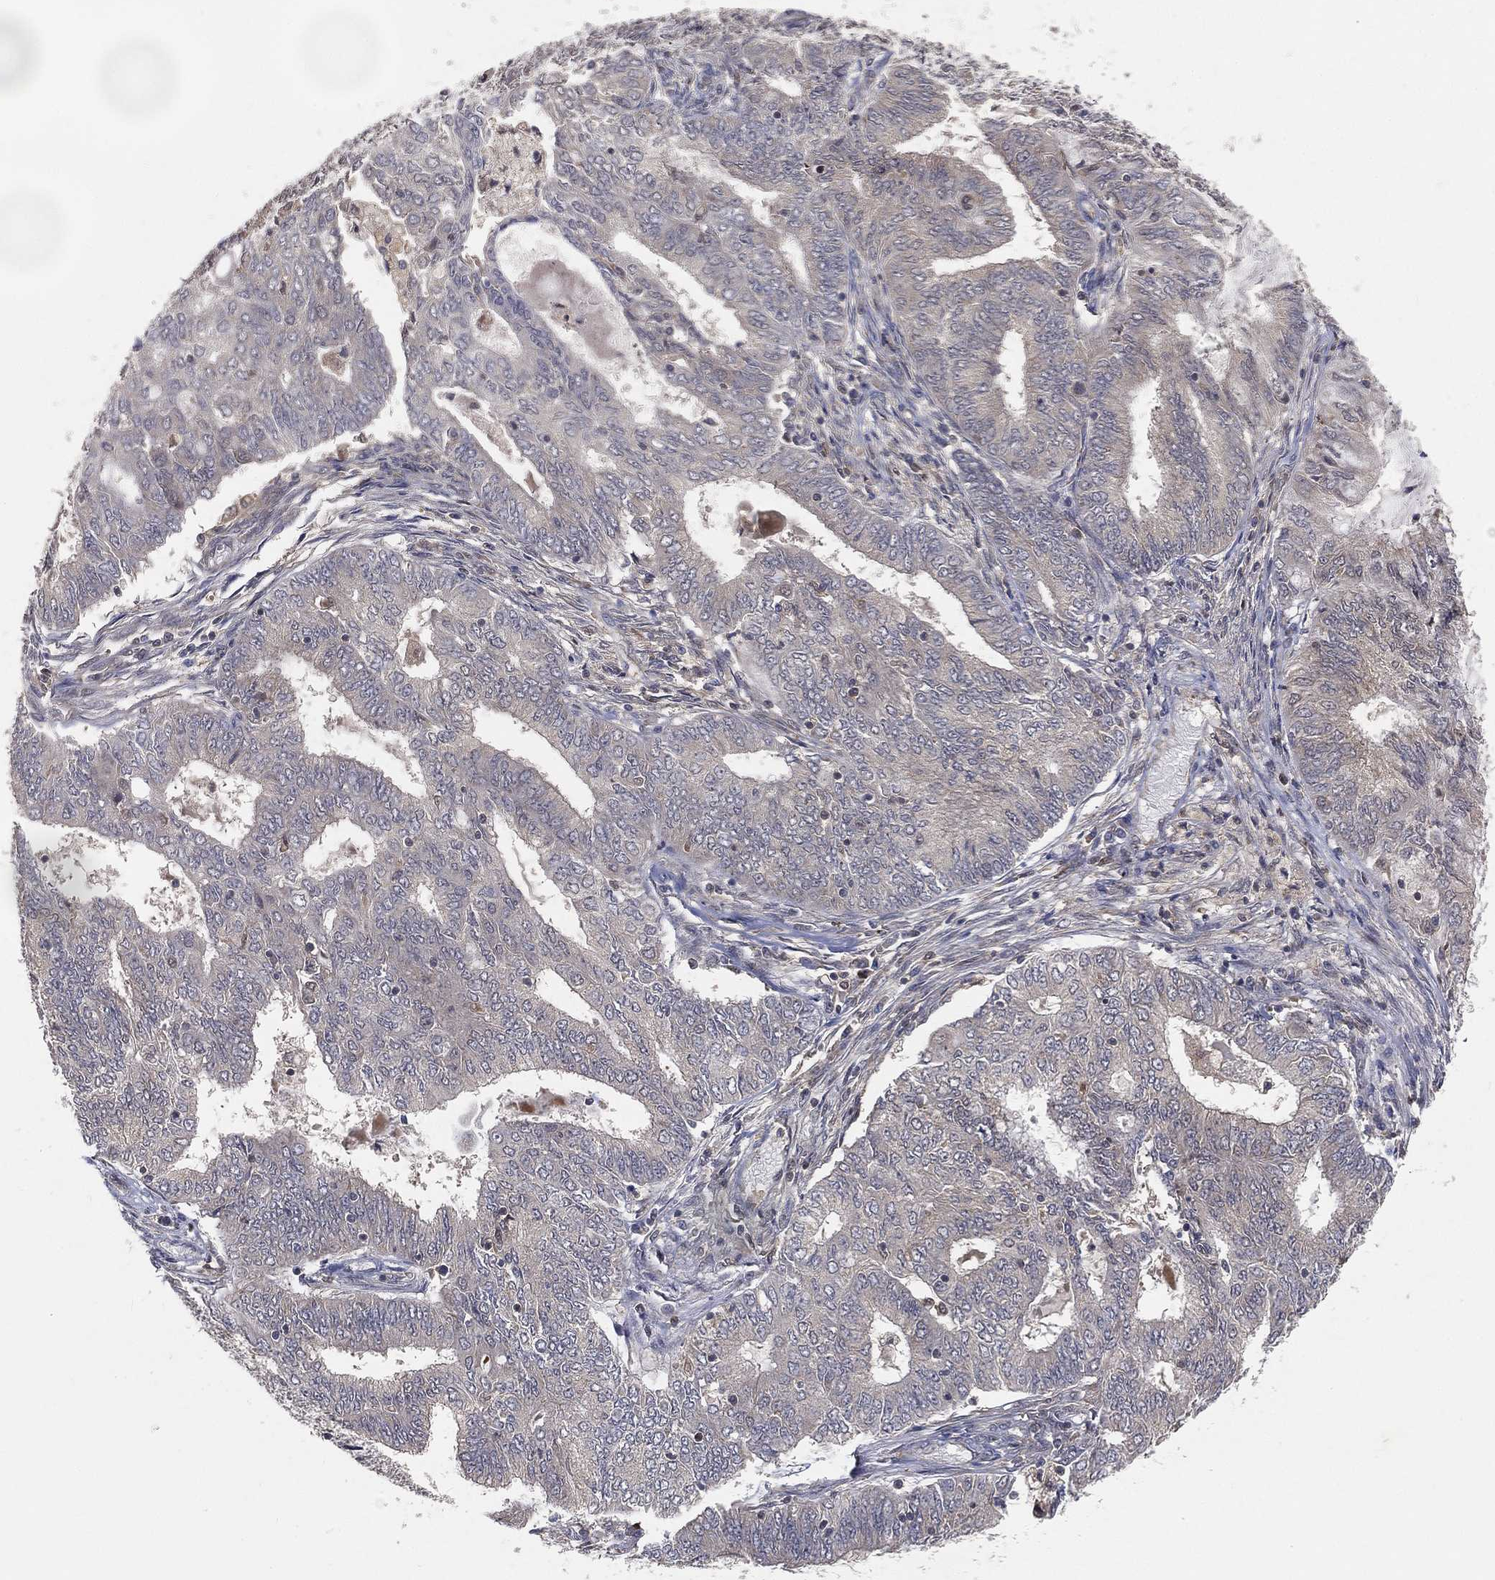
{"staining": {"intensity": "negative", "quantity": "none", "location": "none"}, "tissue": "endometrial cancer", "cell_type": "Tumor cells", "image_type": "cancer", "snomed": [{"axis": "morphology", "description": "Adenocarcinoma, NOS"}, {"axis": "topography", "description": "Endometrium"}], "caption": "Photomicrograph shows no protein staining in tumor cells of adenocarcinoma (endometrial) tissue.", "gene": "MAPK1", "patient": {"sex": "female", "age": 62}}